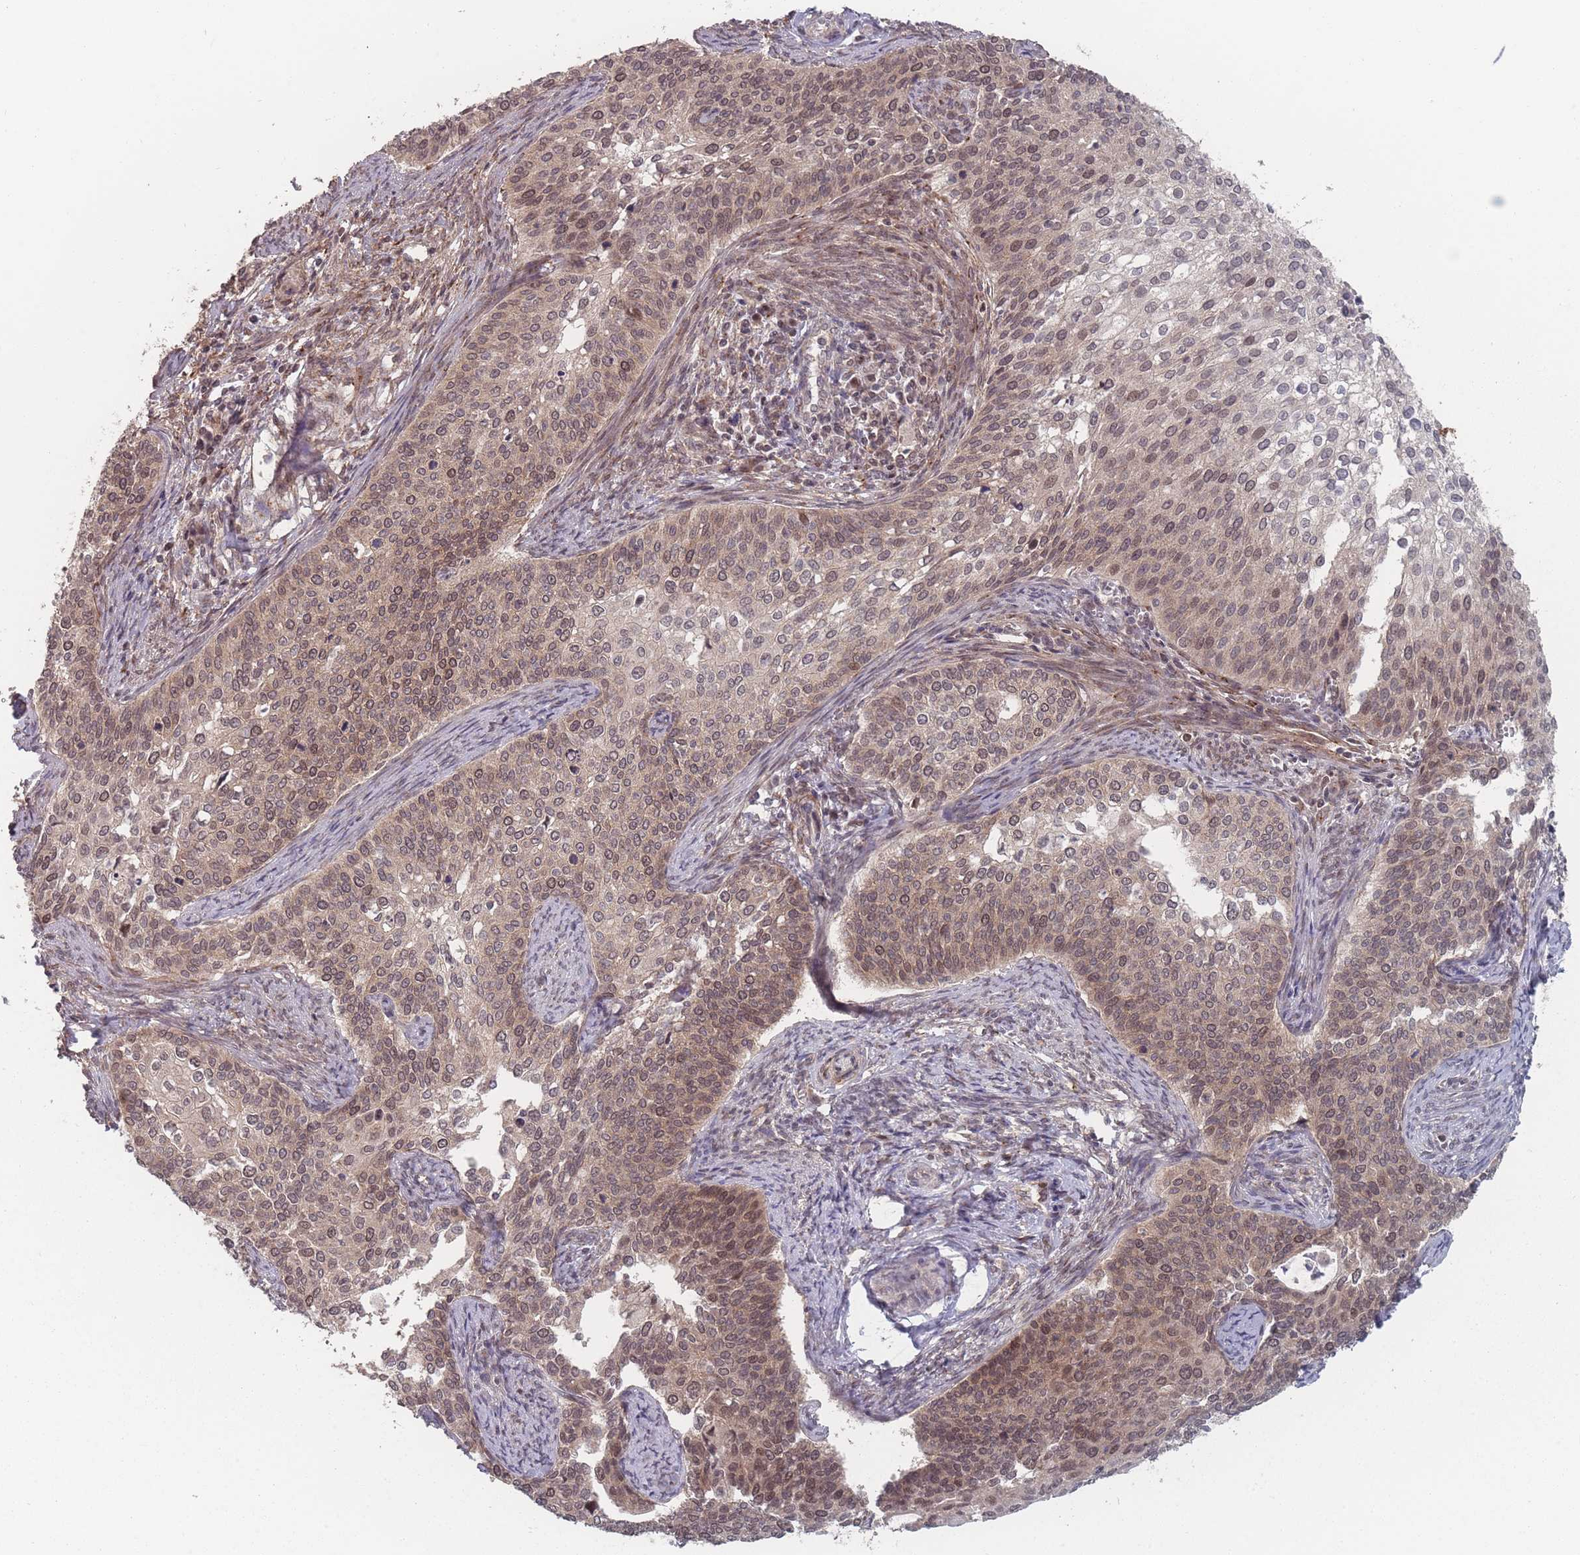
{"staining": {"intensity": "moderate", "quantity": ">75%", "location": "cytoplasmic/membranous,nuclear"}, "tissue": "cervical cancer", "cell_type": "Tumor cells", "image_type": "cancer", "snomed": [{"axis": "morphology", "description": "Squamous cell carcinoma, NOS"}, {"axis": "topography", "description": "Cervix"}], "caption": "Brown immunohistochemical staining in cervical cancer (squamous cell carcinoma) shows moderate cytoplasmic/membranous and nuclear staining in about >75% of tumor cells.", "gene": "CNTRL", "patient": {"sex": "female", "age": 44}}